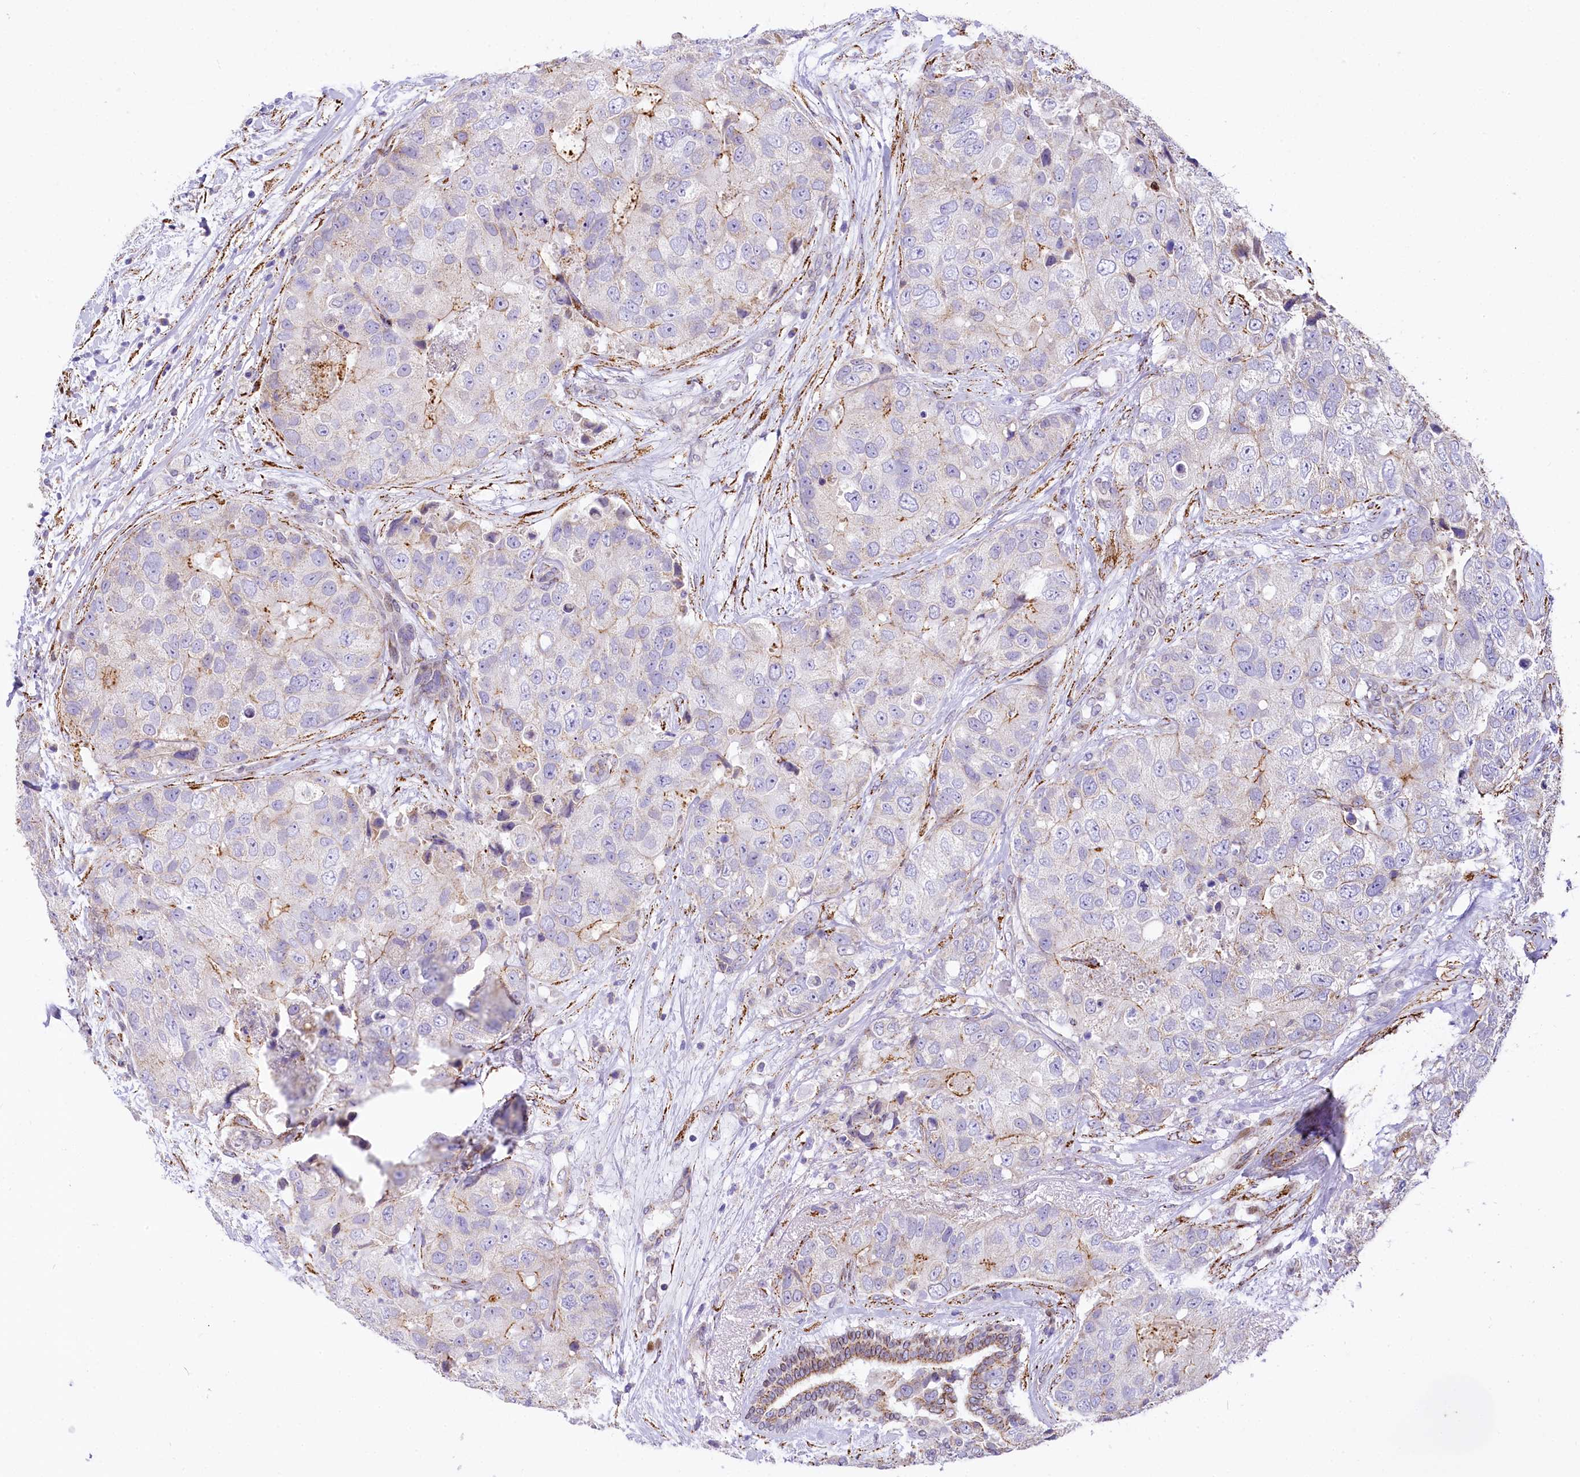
{"staining": {"intensity": "moderate", "quantity": "<25%", "location": "cytoplasmic/membranous"}, "tissue": "breast cancer", "cell_type": "Tumor cells", "image_type": "cancer", "snomed": [{"axis": "morphology", "description": "Duct carcinoma"}, {"axis": "topography", "description": "Breast"}], "caption": "DAB immunohistochemical staining of breast intraductal carcinoma shows moderate cytoplasmic/membranous protein positivity in approximately <25% of tumor cells. Immunohistochemistry (ihc) stains the protein of interest in brown and the nuclei are stained blue.", "gene": "PPIP5K2", "patient": {"sex": "female", "age": 62}}